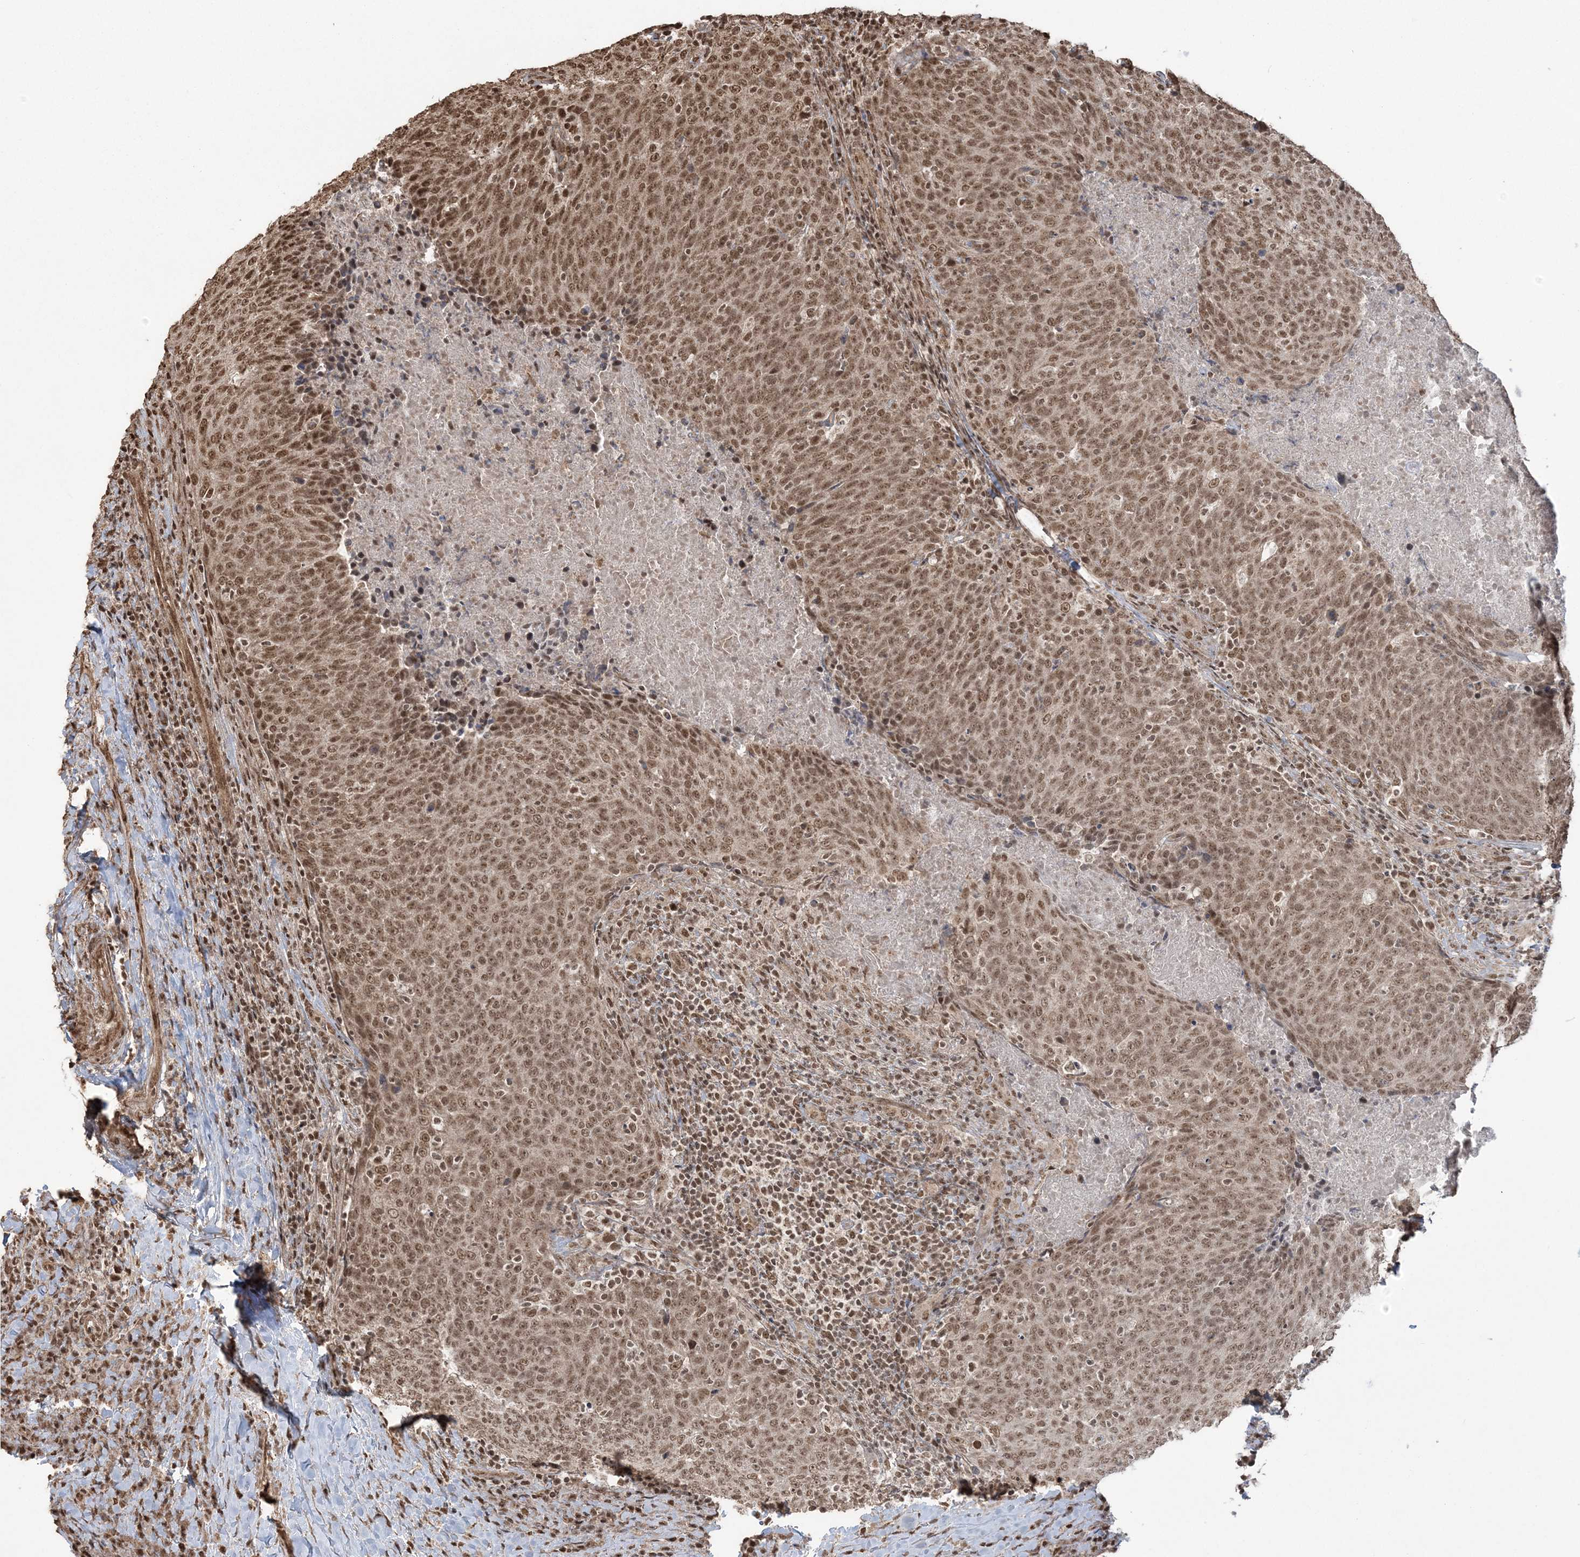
{"staining": {"intensity": "moderate", "quantity": ">75%", "location": "nuclear"}, "tissue": "head and neck cancer", "cell_type": "Tumor cells", "image_type": "cancer", "snomed": [{"axis": "morphology", "description": "Squamous cell carcinoma, NOS"}, {"axis": "morphology", "description": "Squamous cell carcinoma, metastatic, NOS"}, {"axis": "topography", "description": "Lymph node"}, {"axis": "topography", "description": "Head-Neck"}], "caption": "Head and neck cancer stained with a protein marker displays moderate staining in tumor cells.", "gene": "ZNF839", "patient": {"sex": "male", "age": 62}}